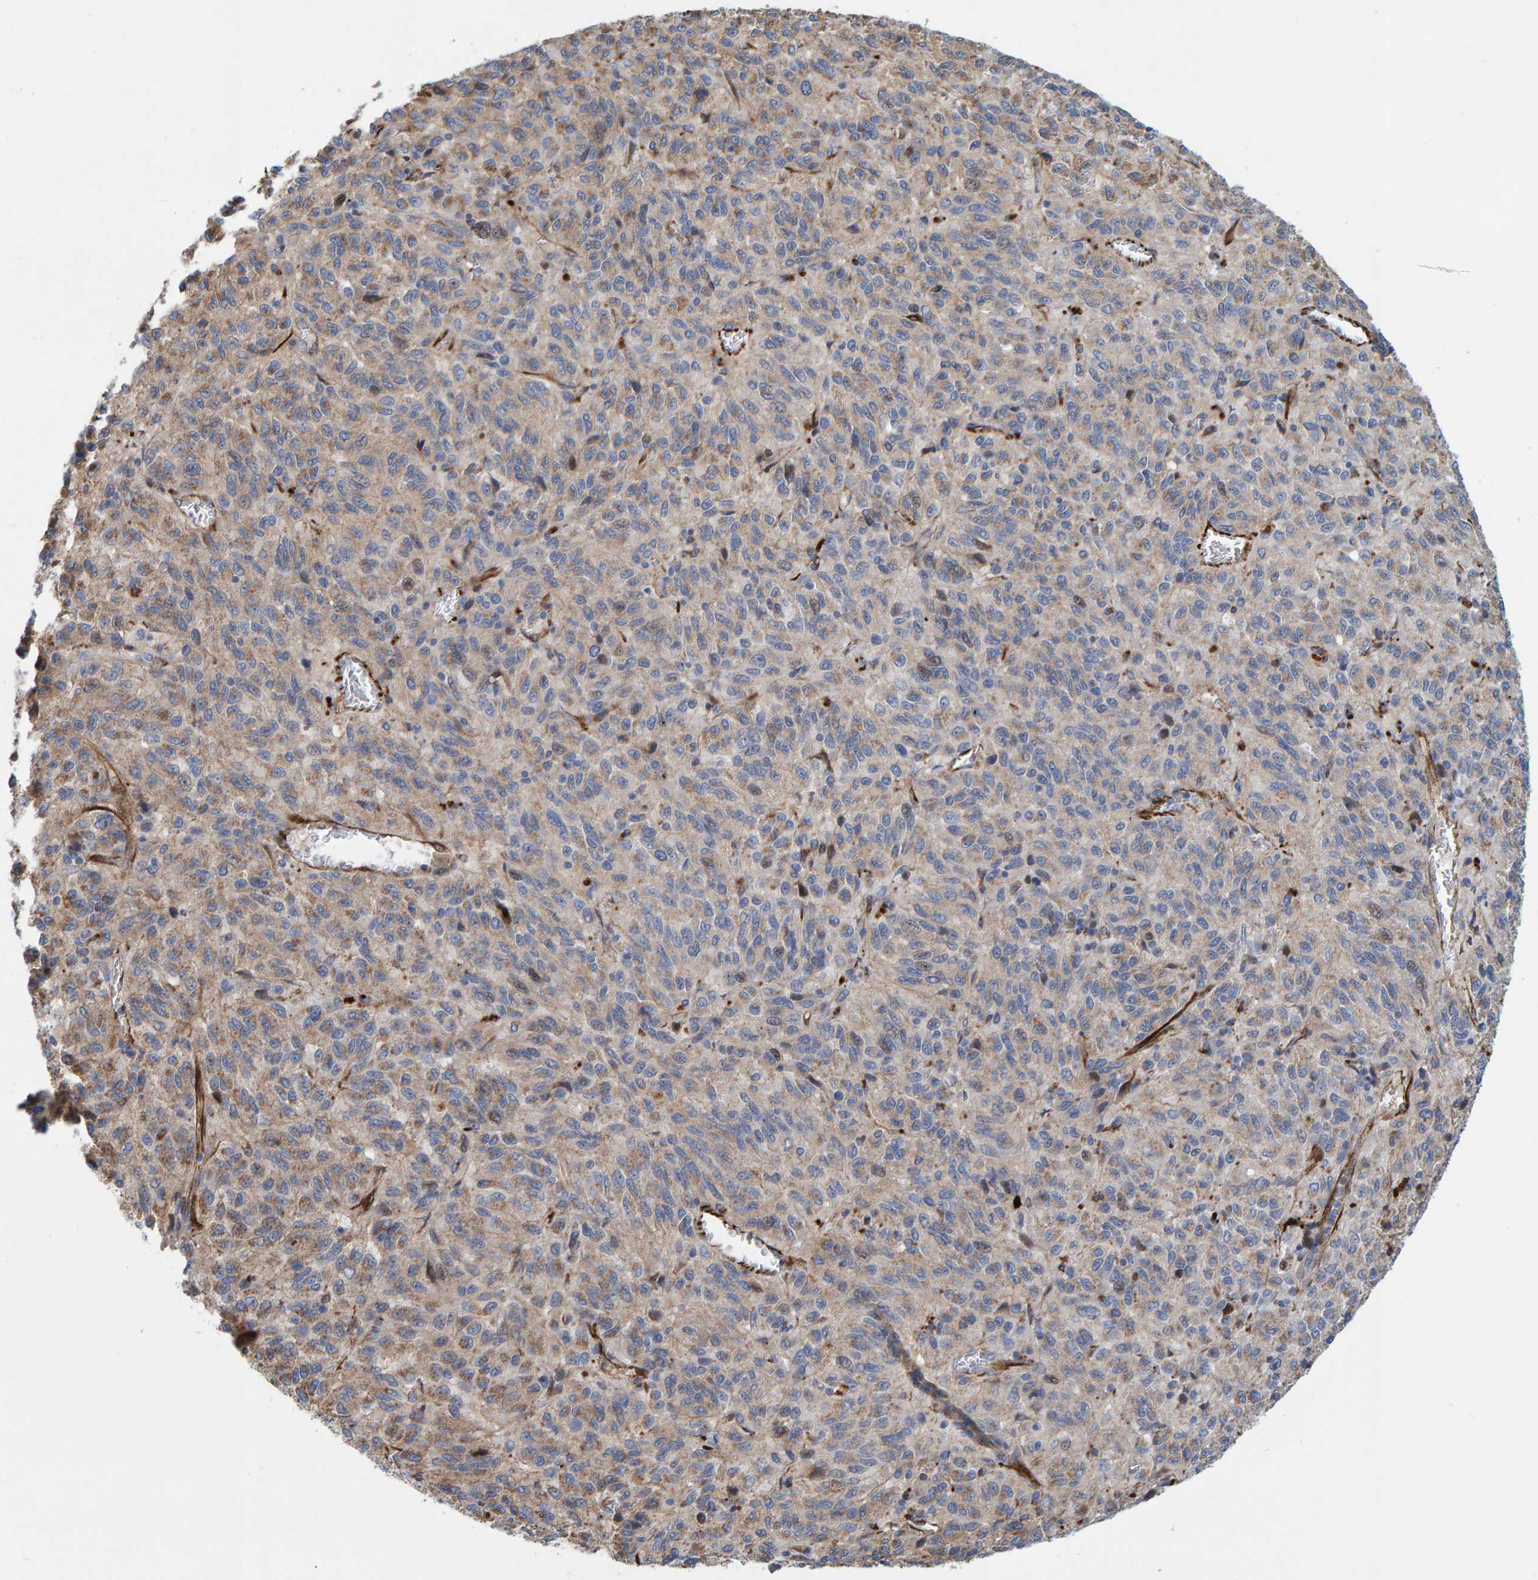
{"staining": {"intensity": "weak", "quantity": "<25%", "location": "cytoplasmic/membranous"}, "tissue": "melanoma", "cell_type": "Tumor cells", "image_type": "cancer", "snomed": [{"axis": "morphology", "description": "Malignant melanoma, Metastatic site"}, {"axis": "topography", "description": "Lung"}], "caption": "Immunohistochemistry (IHC) photomicrograph of human melanoma stained for a protein (brown), which displays no staining in tumor cells.", "gene": "POLG2", "patient": {"sex": "male", "age": 64}}